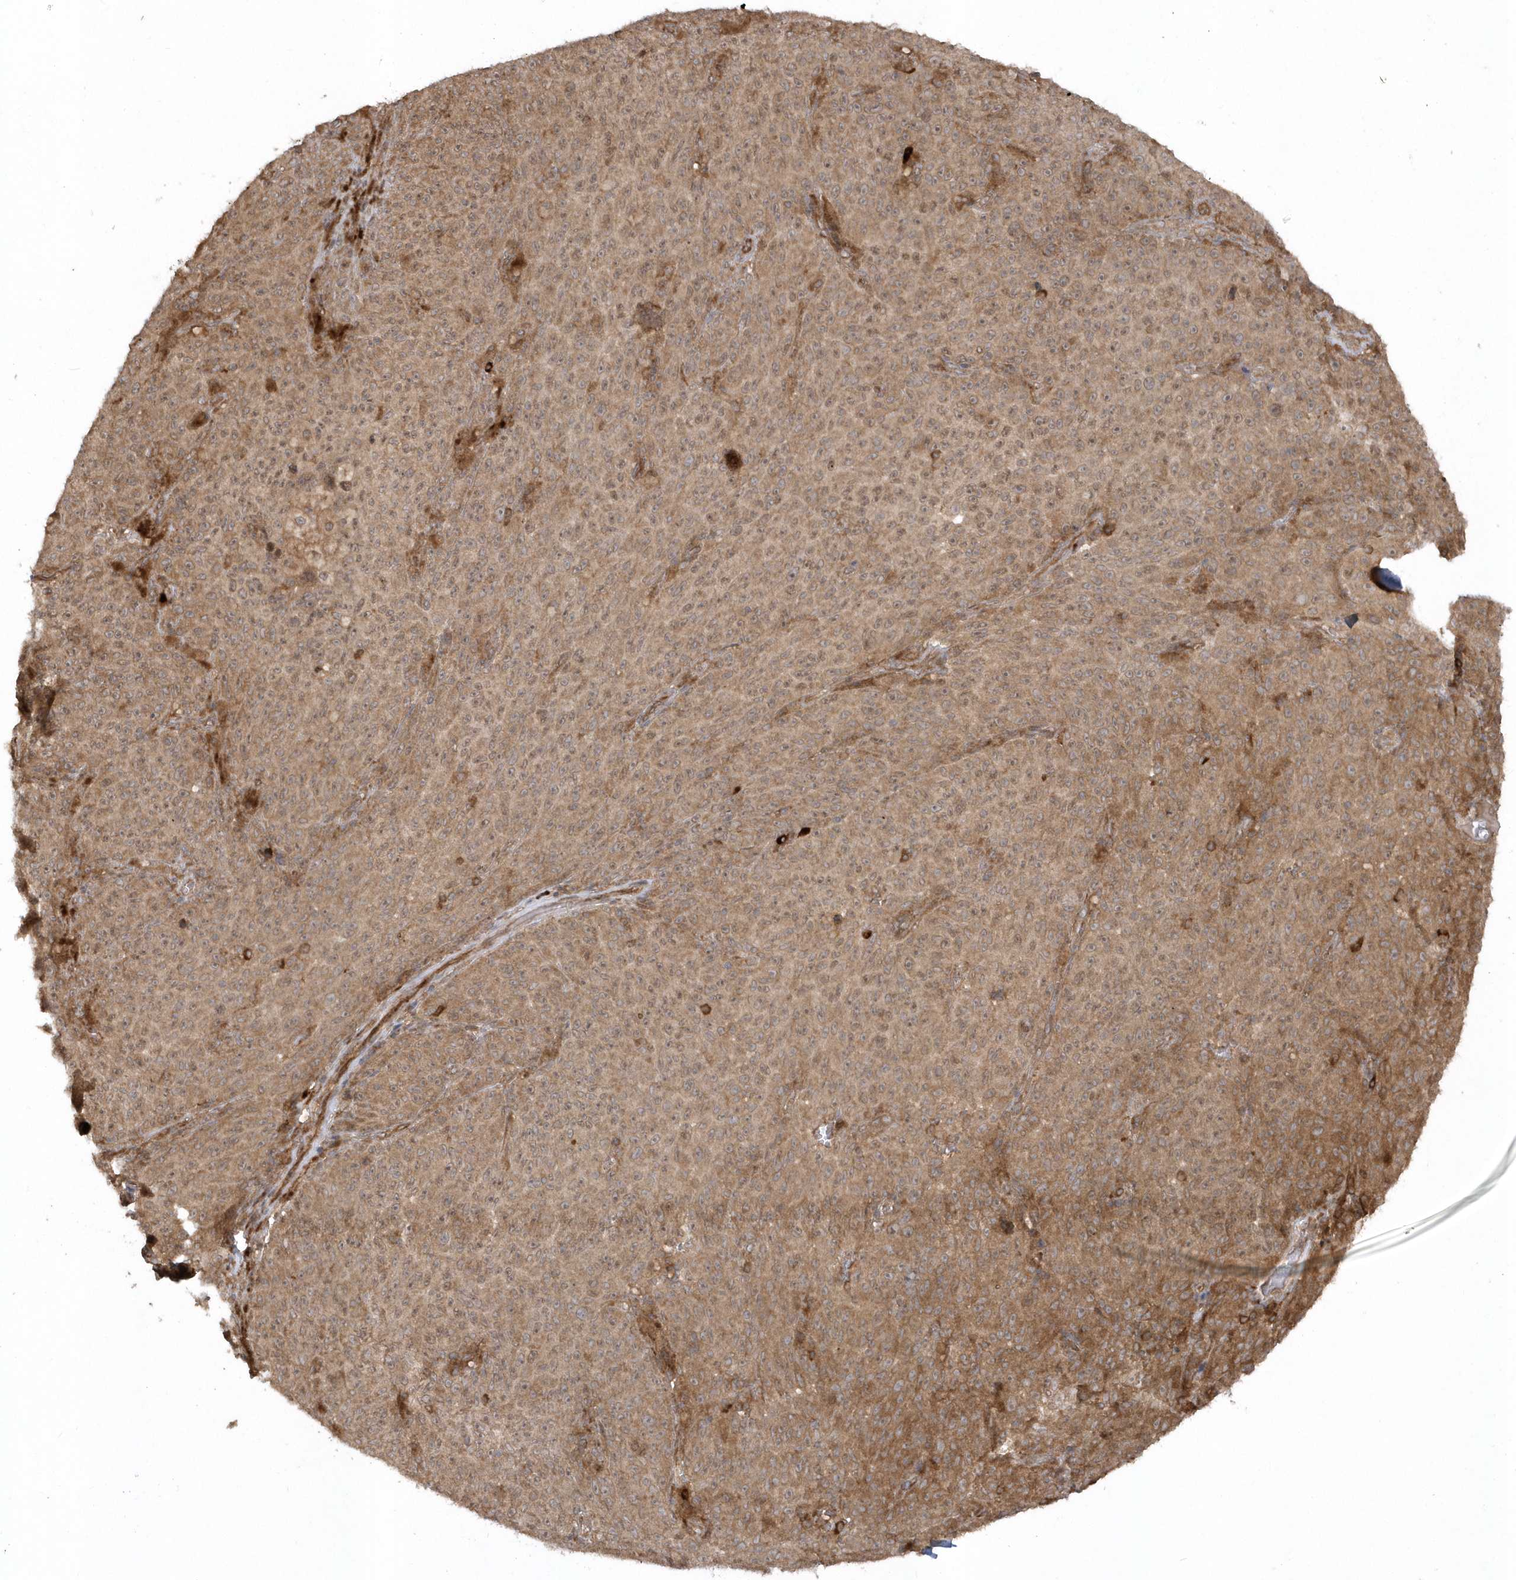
{"staining": {"intensity": "moderate", "quantity": ">75%", "location": "cytoplasmic/membranous"}, "tissue": "melanoma", "cell_type": "Tumor cells", "image_type": "cancer", "snomed": [{"axis": "morphology", "description": "Malignant melanoma, NOS"}, {"axis": "topography", "description": "Skin"}], "caption": "This is an image of immunohistochemistry (IHC) staining of melanoma, which shows moderate expression in the cytoplasmic/membranous of tumor cells.", "gene": "HERPUD1", "patient": {"sex": "female", "age": 82}}